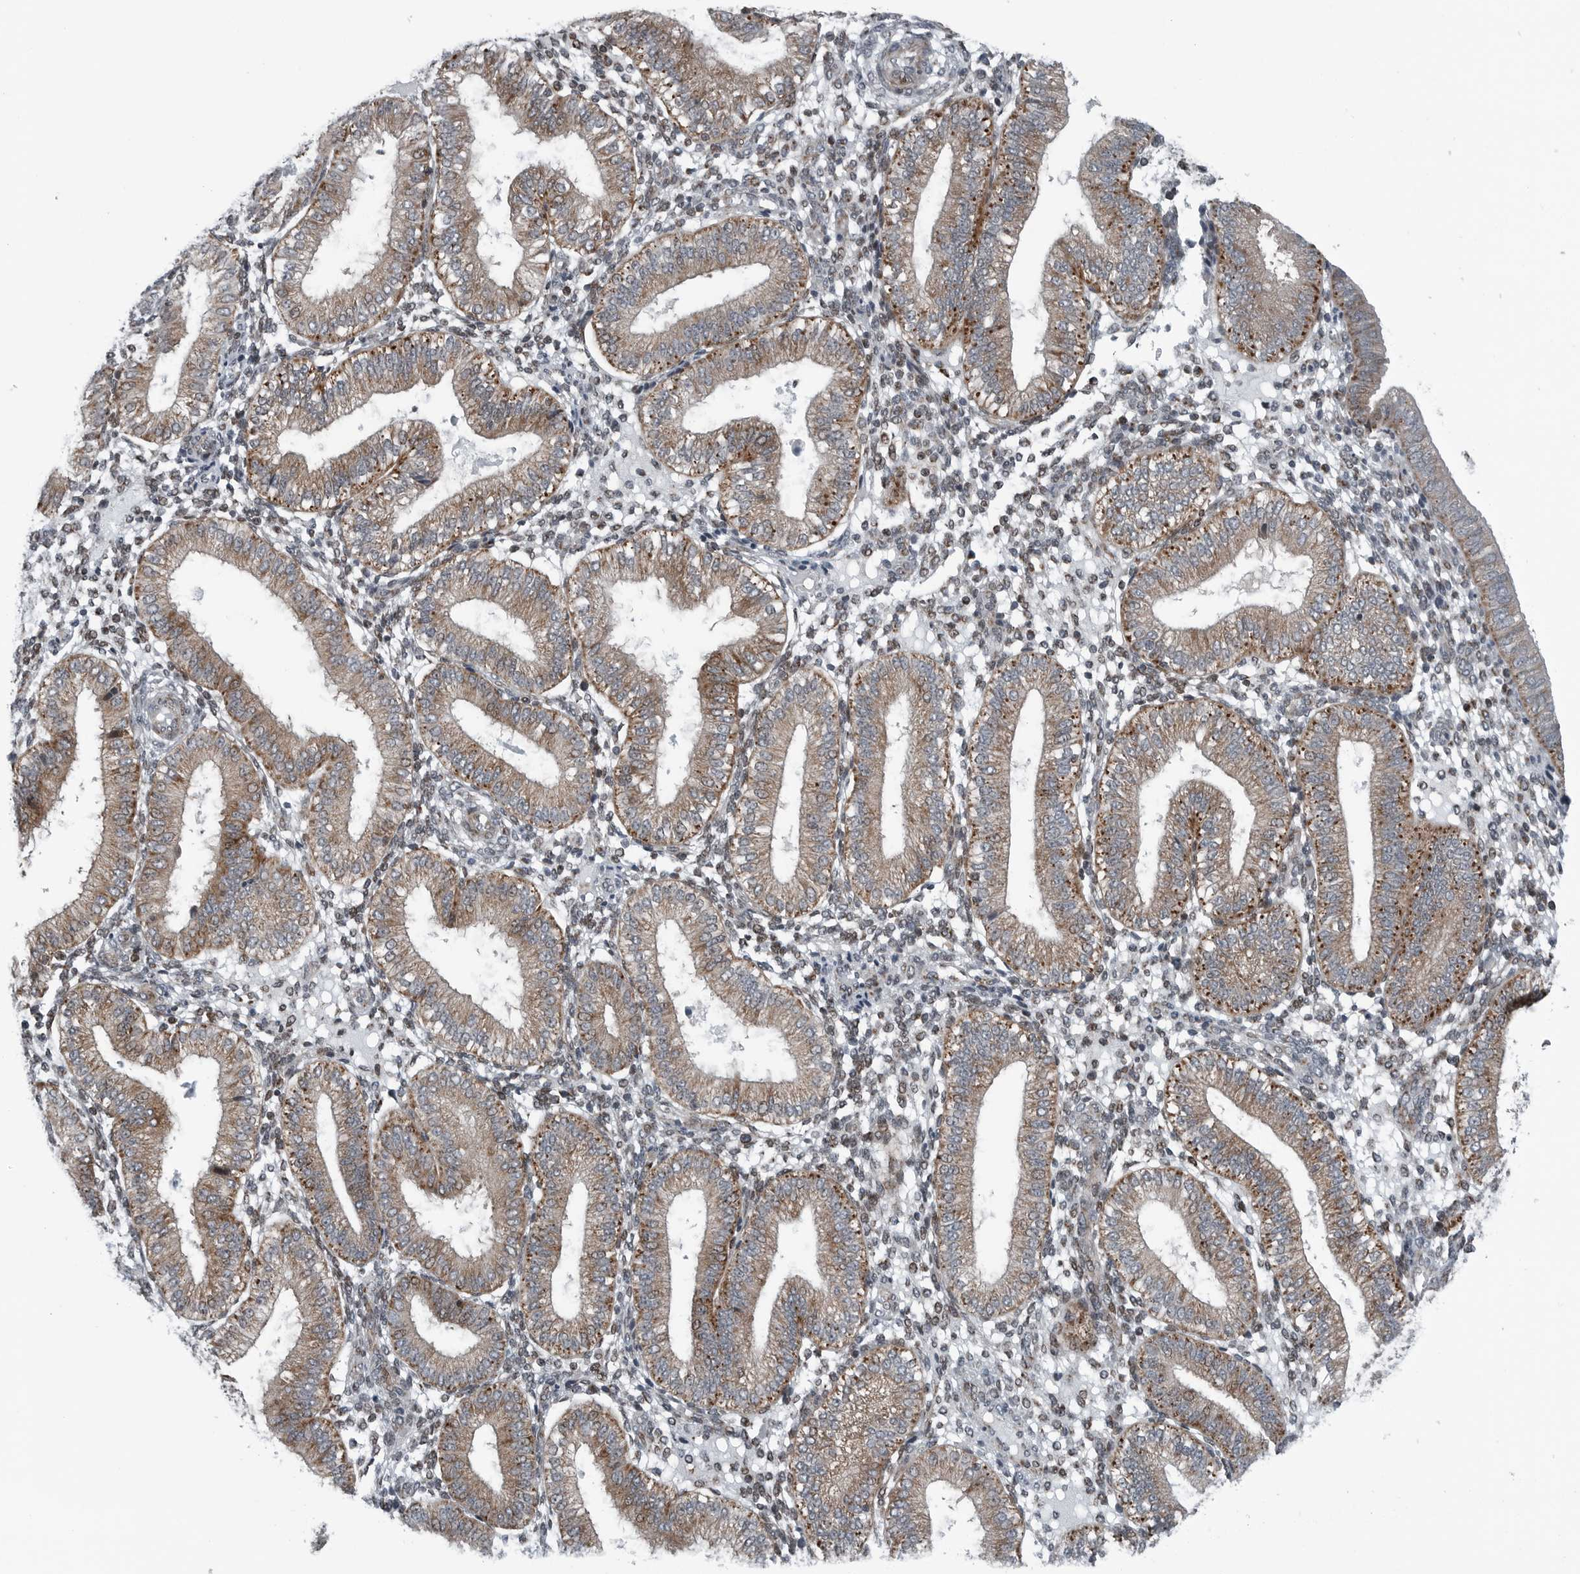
{"staining": {"intensity": "weak", "quantity": "25%-75%", "location": "cytoplasmic/membranous,nuclear"}, "tissue": "endometrium", "cell_type": "Cells in endometrial stroma", "image_type": "normal", "snomed": [{"axis": "morphology", "description": "Normal tissue, NOS"}, {"axis": "topography", "description": "Endometrium"}], "caption": "This photomicrograph displays immunohistochemistry staining of normal human endometrium, with low weak cytoplasmic/membranous,nuclear positivity in approximately 25%-75% of cells in endometrial stroma.", "gene": "GAK", "patient": {"sex": "female", "age": 39}}